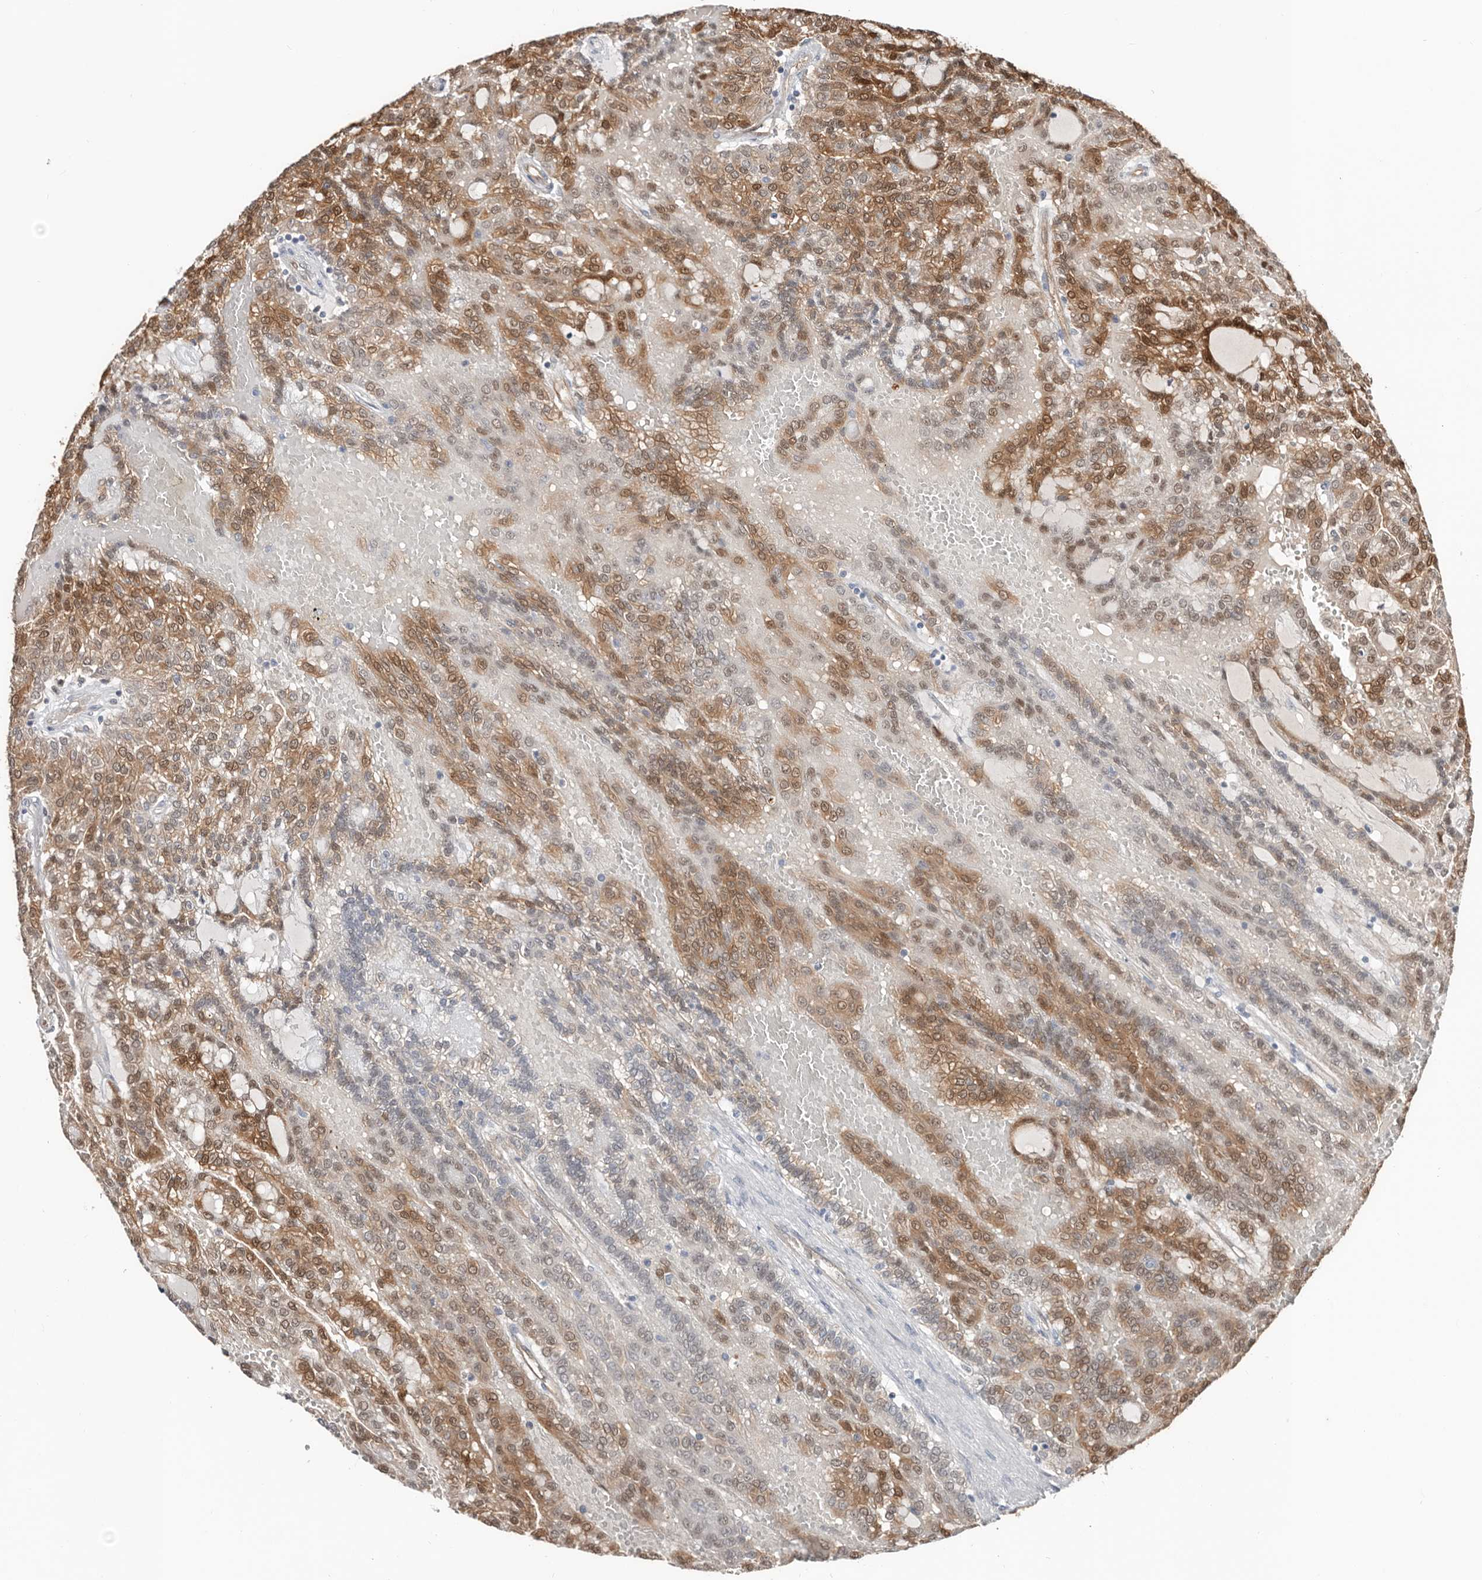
{"staining": {"intensity": "moderate", "quantity": ">75%", "location": "cytoplasmic/membranous,nuclear"}, "tissue": "renal cancer", "cell_type": "Tumor cells", "image_type": "cancer", "snomed": [{"axis": "morphology", "description": "Adenocarcinoma, NOS"}, {"axis": "topography", "description": "Kidney"}], "caption": "Immunohistochemistry histopathology image of neoplastic tissue: renal adenocarcinoma stained using immunohistochemistry (IHC) shows medium levels of moderate protein expression localized specifically in the cytoplasmic/membranous and nuclear of tumor cells, appearing as a cytoplasmic/membranous and nuclear brown color.", "gene": "ASRGL1", "patient": {"sex": "male", "age": 63}}